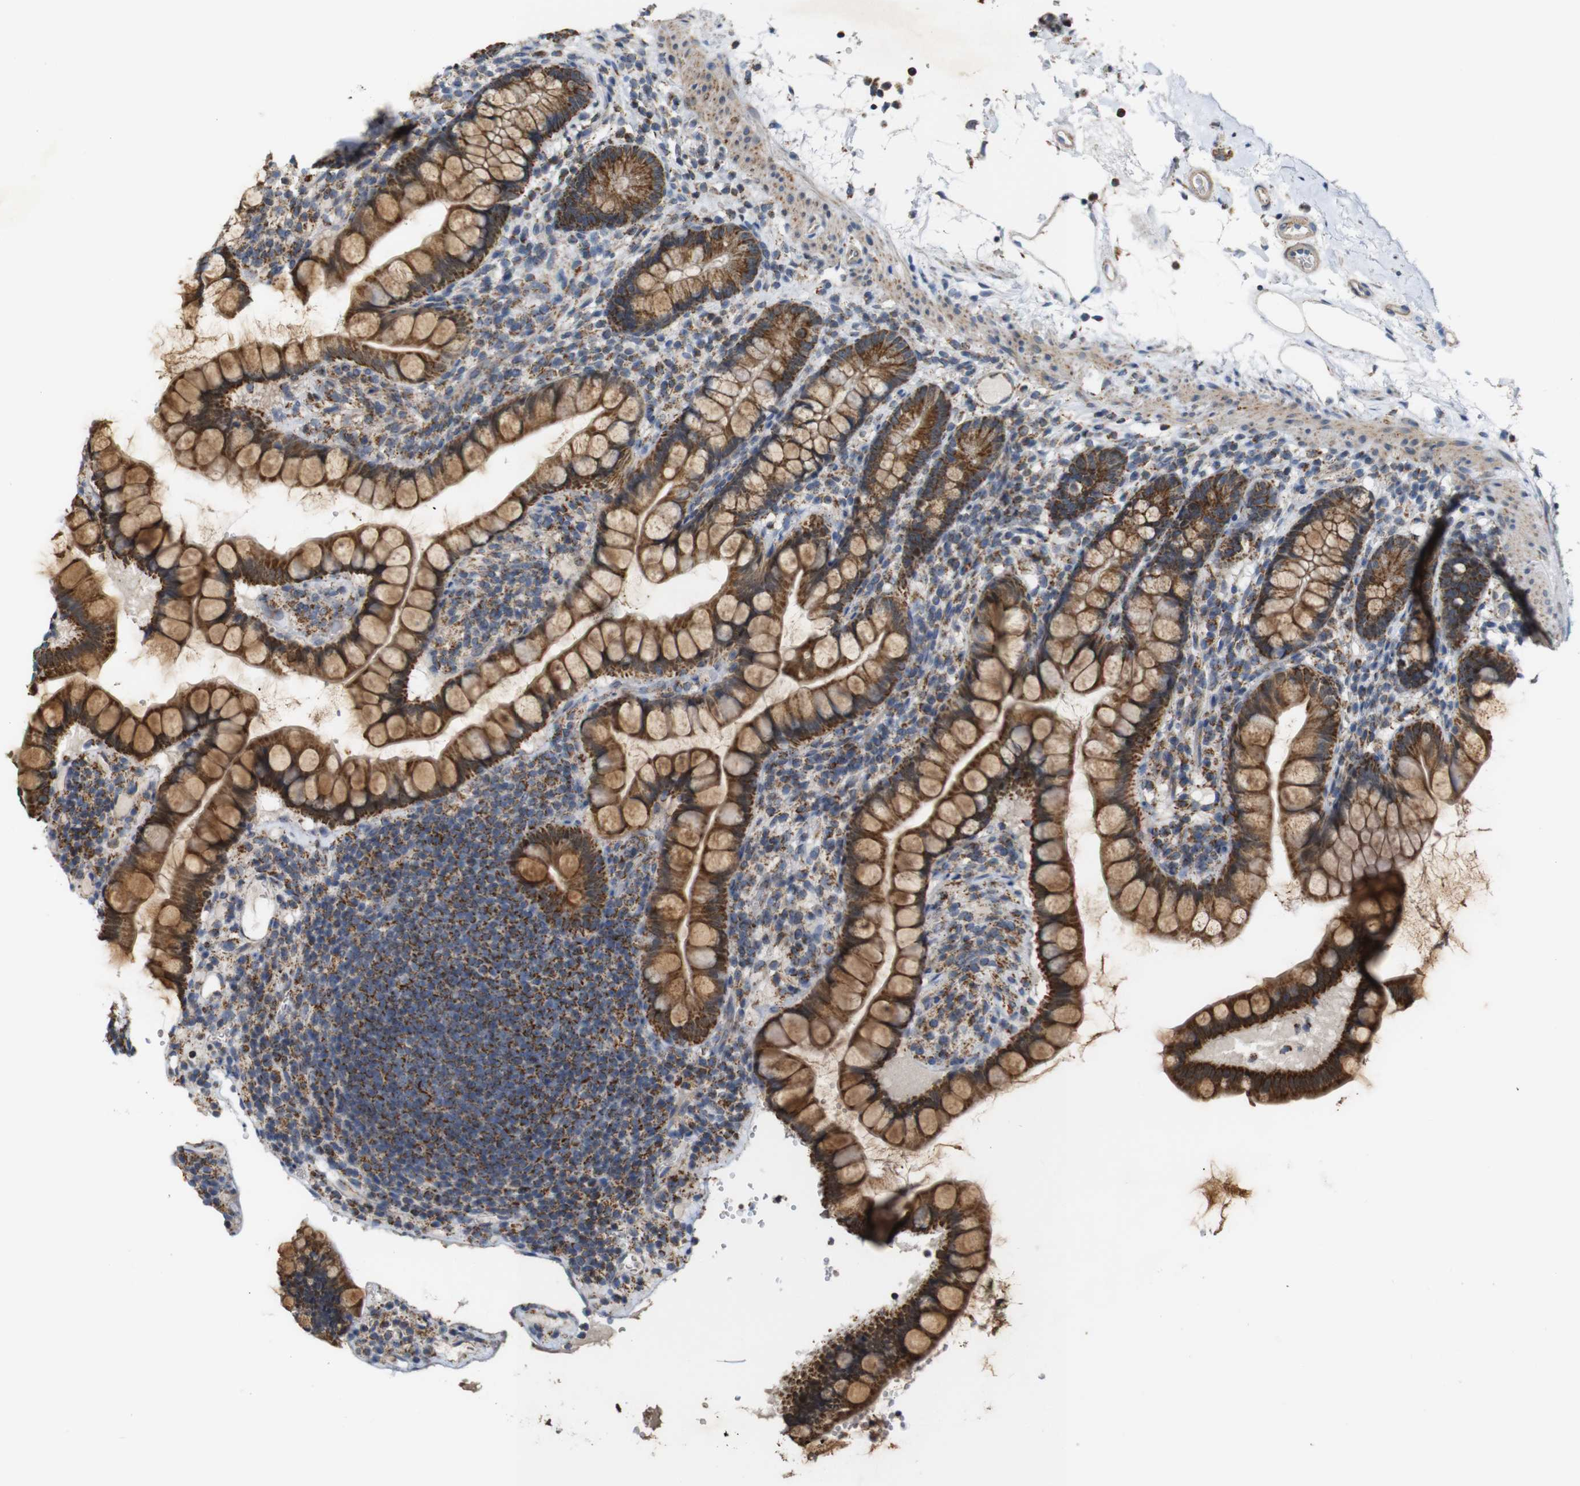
{"staining": {"intensity": "strong", "quantity": ">75%", "location": "cytoplasmic/membranous"}, "tissue": "small intestine", "cell_type": "Glandular cells", "image_type": "normal", "snomed": [{"axis": "morphology", "description": "Normal tissue, NOS"}, {"axis": "topography", "description": "Small intestine"}], "caption": "The immunohistochemical stain labels strong cytoplasmic/membranous positivity in glandular cells of benign small intestine.", "gene": "NR3C2", "patient": {"sex": "female", "age": 84}}